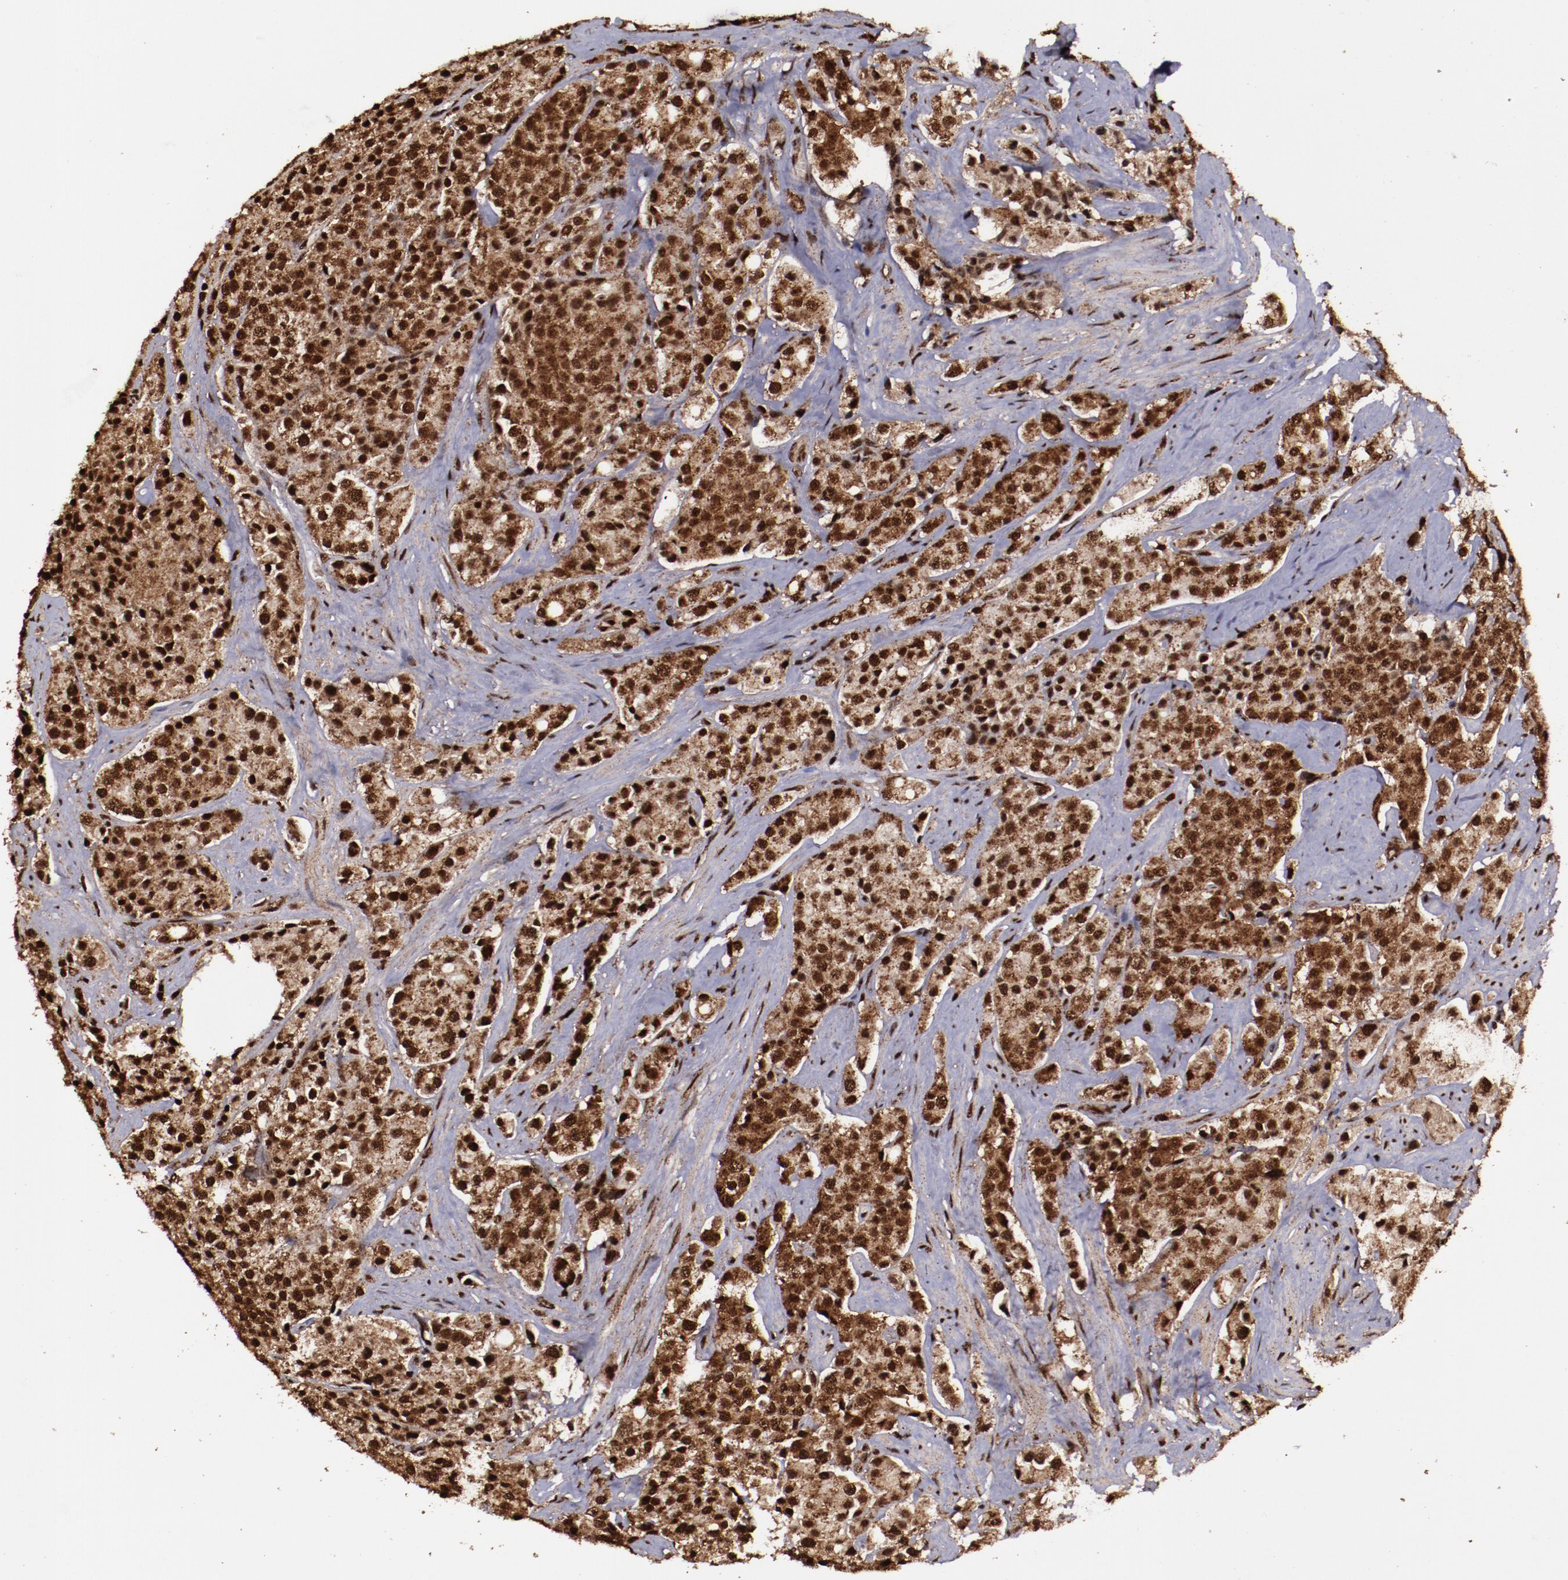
{"staining": {"intensity": "moderate", "quantity": ">75%", "location": "cytoplasmic/membranous,nuclear"}, "tissue": "prostate cancer", "cell_type": "Tumor cells", "image_type": "cancer", "snomed": [{"axis": "morphology", "description": "Adenocarcinoma, Medium grade"}, {"axis": "topography", "description": "Prostate"}], "caption": "This image reveals immunohistochemistry (IHC) staining of prostate cancer (adenocarcinoma (medium-grade)), with medium moderate cytoplasmic/membranous and nuclear positivity in approximately >75% of tumor cells.", "gene": "SNW1", "patient": {"sex": "male", "age": 70}}